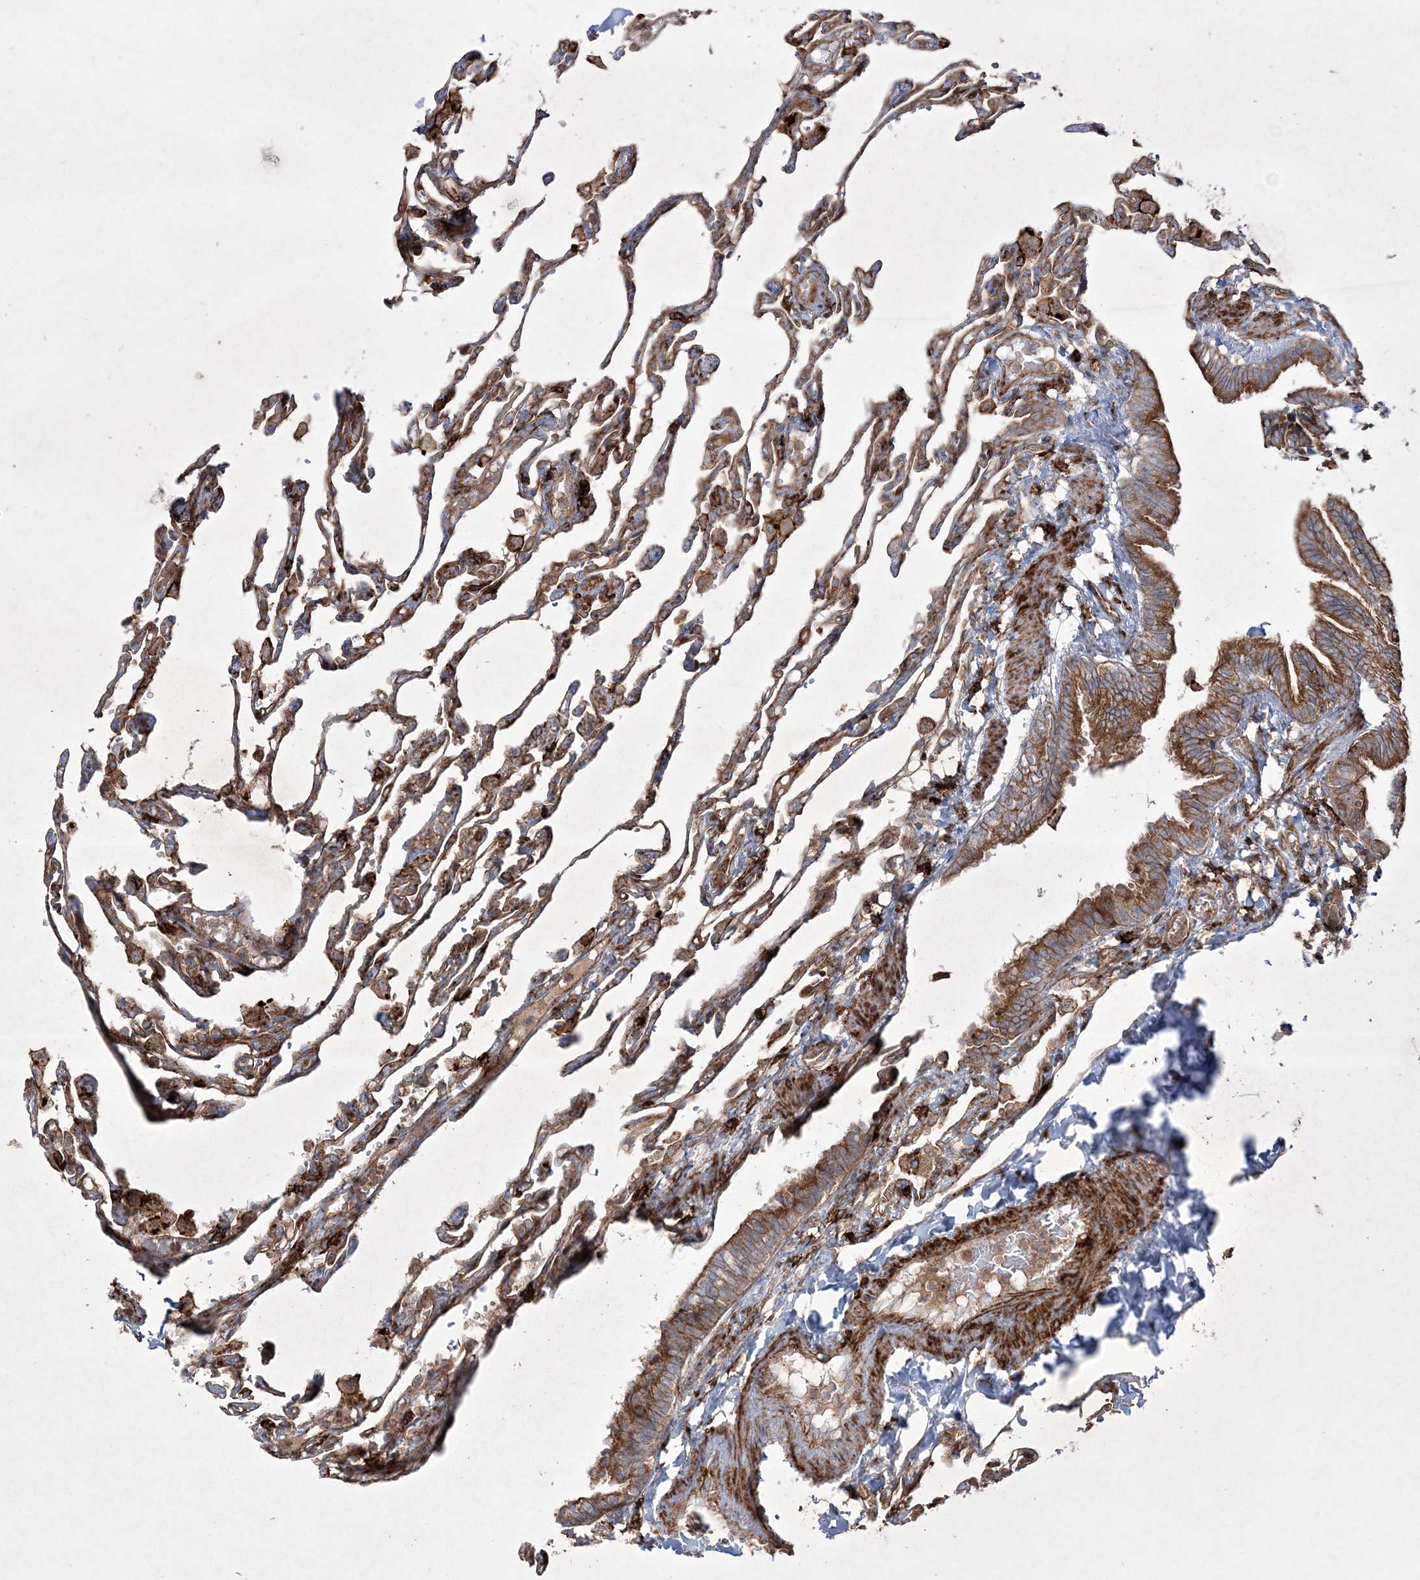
{"staining": {"intensity": "moderate", "quantity": ">75%", "location": "cytoplasmic/membranous"}, "tissue": "lung", "cell_type": "Alveolar cells", "image_type": "normal", "snomed": [{"axis": "morphology", "description": "Normal tissue, NOS"}, {"axis": "topography", "description": "Lung"}], "caption": "Alveolar cells display medium levels of moderate cytoplasmic/membranous staining in about >75% of cells in normal human lung. The staining was performed using DAB, with brown indicating positive protein expression. Nuclei are stained blue with hematoxylin.", "gene": "RICTOR", "patient": {"sex": "male", "age": 21}}